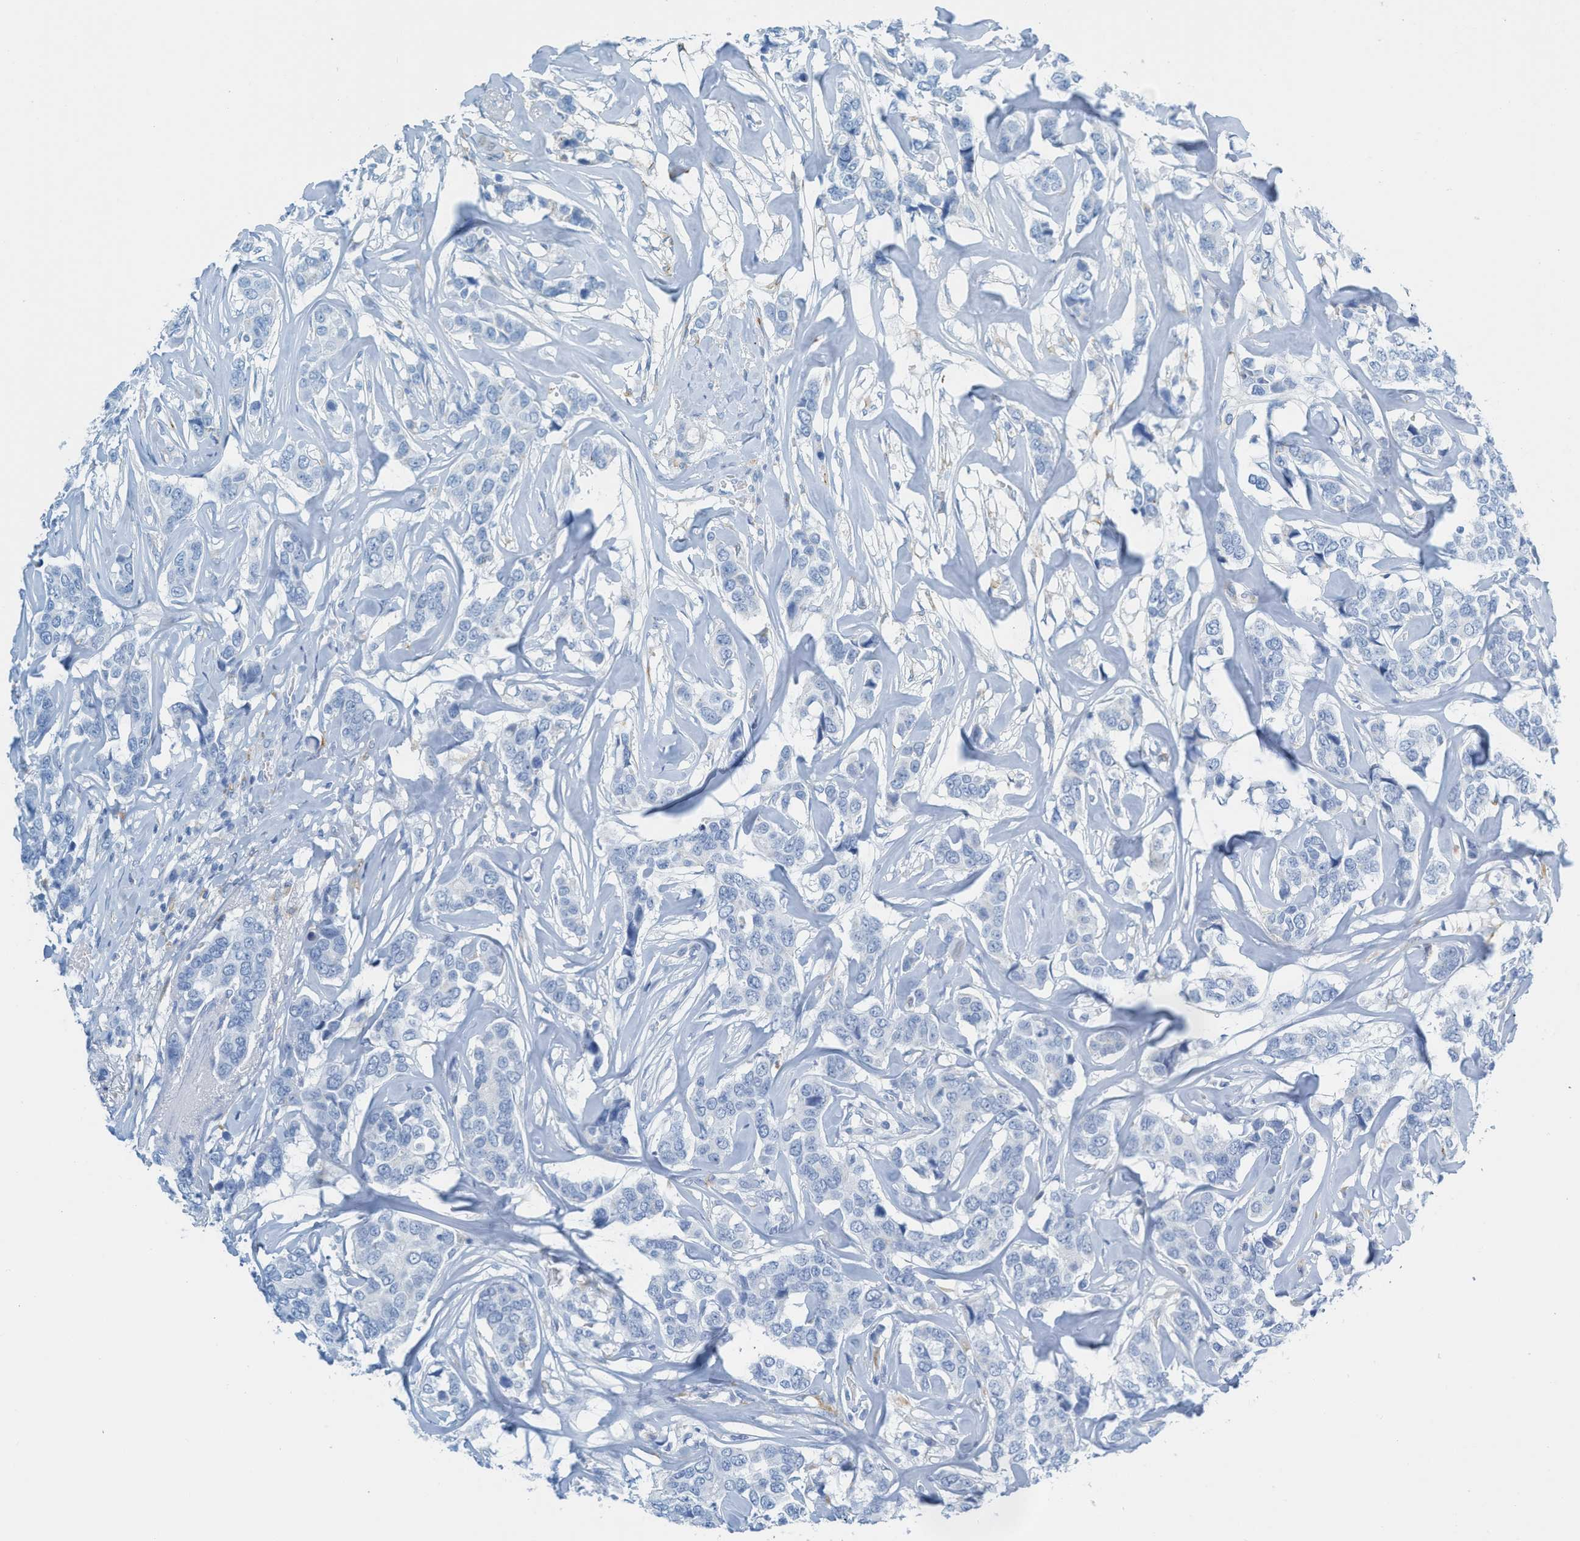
{"staining": {"intensity": "negative", "quantity": "none", "location": "none"}, "tissue": "breast cancer", "cell_type": "Tumor cells", "image_type": "cancer", "snomed": [{"axis": "morphology", "description": "Lobular carcinoma"}, {"axis": "topography", "description": "Breast"}], "caption": "This is an immunohistochemistry photomicrograph of human lobular carcinoma (breast). There is no positivity in tumor cells.", "gene": "C21orf62", "patient": {"sex": "female", "age": 59}}